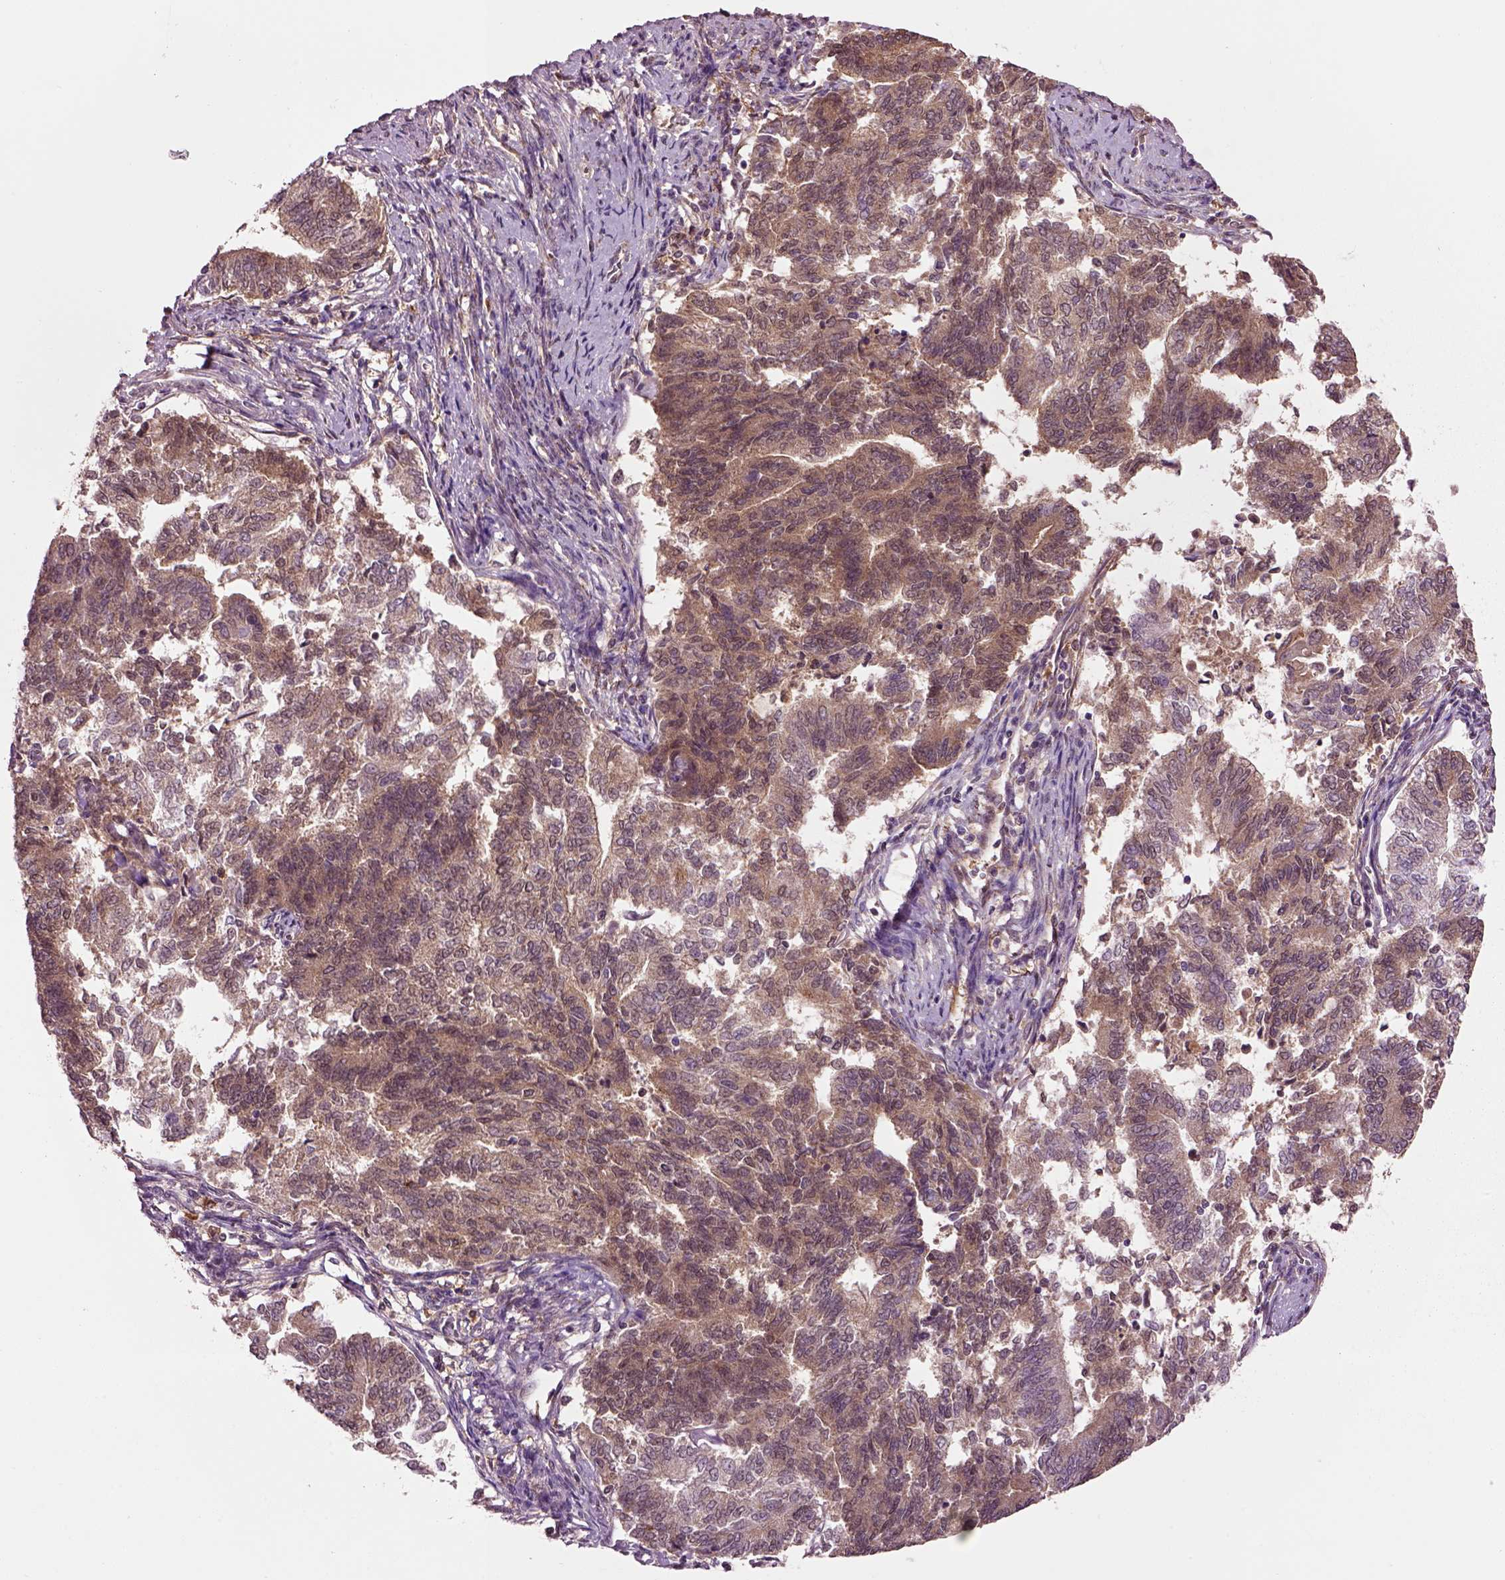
{"staining": {"intensity": "moderate", "quantity": ">75%", "location": "cytoplasmic/membranous"}, "tissue": "endometrial cancer", "cell_type": "Tumor cells", "image_type": "cancer", "snomed": [{"axis": "morphology", "description": "Adenocarcinoma, NOS"}, {"axis": "topography", "description": "Endometrium"}], "caption": "Moderate cytoplasmic/membranous positivity is present in approximately >75% of tumor cells in endometrial cancer. (brown staining indicates protein expression, while blue staining denotes nuclei).", "gene": "MDP1", "patient": {"sex": "female", "age": 65}}